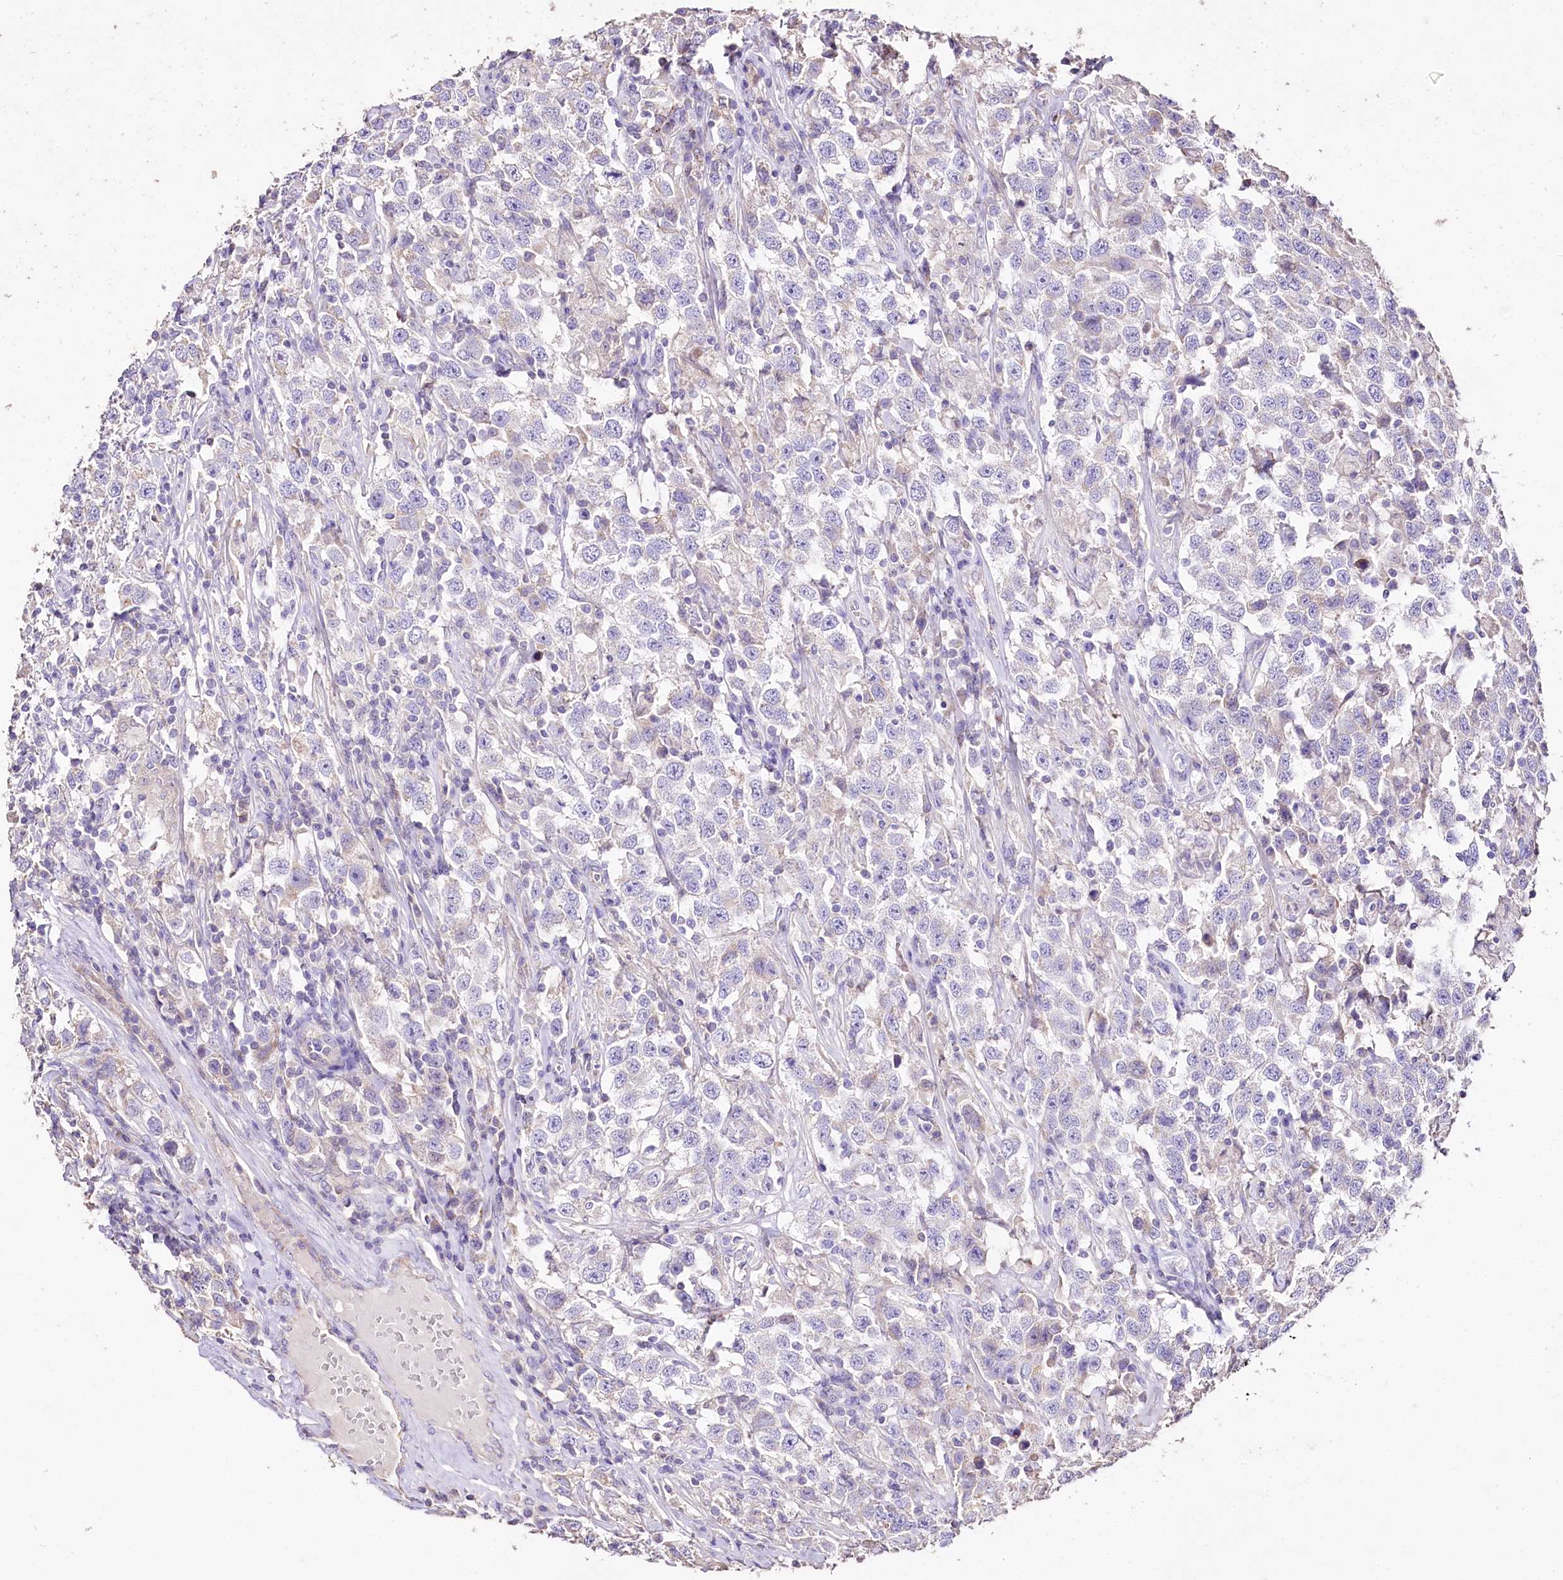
{"staining": {"intensity": "negative", "quantity": "none", "location": "none"}, "tissue": "testis cancer", "cell_type": "Tumor cells", "image_type": "cancer", "snomed": [{"axis": "morphology", "description": "Seminoma, NOS"}, {"axis": "topography", "description": "Testis"}], "caption": "Photomicrograph shows no significant protein staining in tumor cells of testis cancer.", "gene": "PTER", "patient": {"sex": "male", "age": 41}}